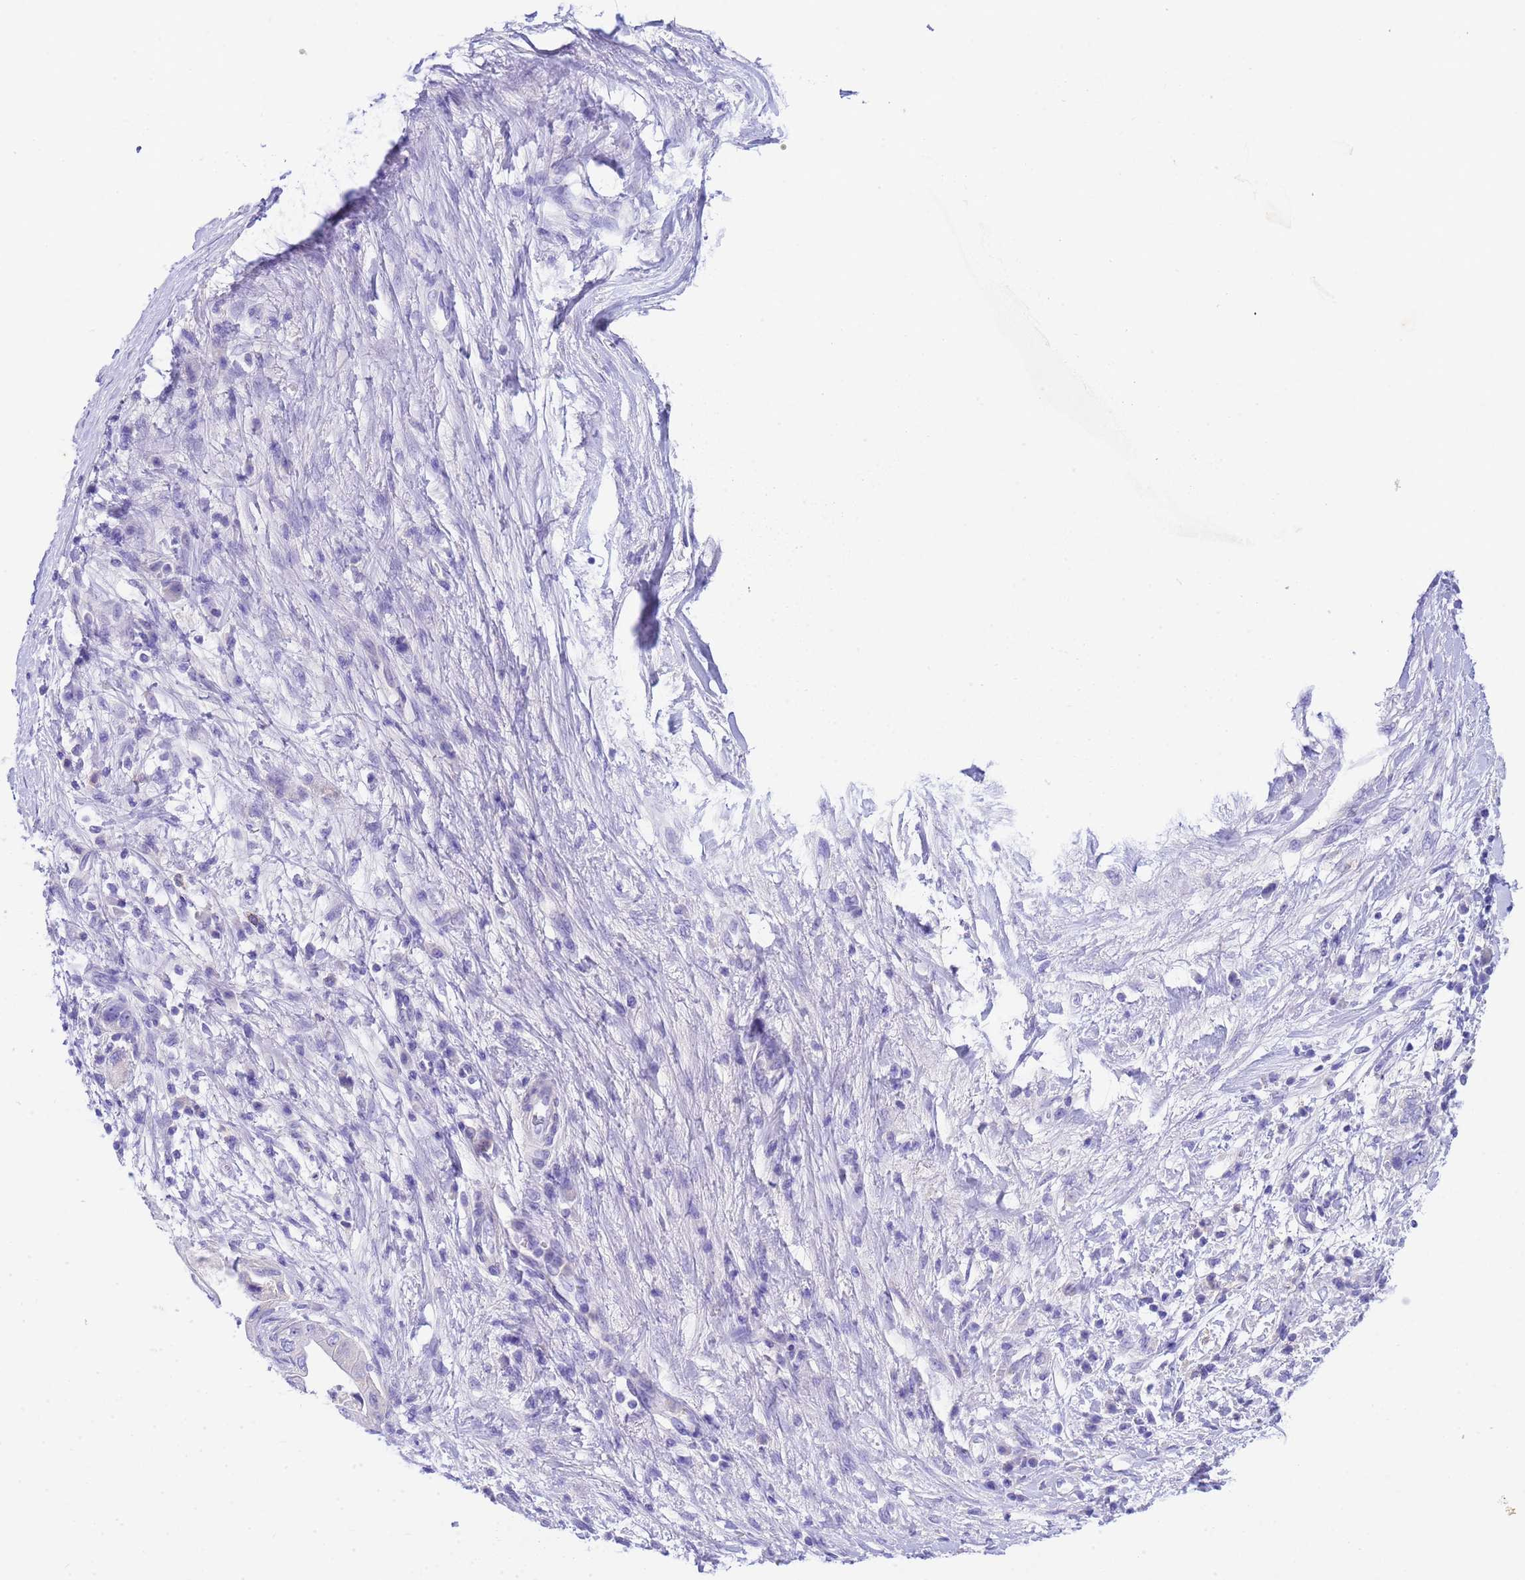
{"staining": {"intensity": "negative", "quantity": "none", "location": "none"}, "tissue": "pancreatic cancer", "cell_type": "Tumor cells", "image_type": "cancer", "snomed": [{"axis": "morphology", "description": "Adenocarcinoma, NOS"}, {"axis": "topography", "description": "Pancreas"}], "caption": "Immunohistochemical staining of pancreatic adenocarcinoma demonstrates no significant expression in tumor cells.", "gene": "USP38", "patient": {"sex": "female", "age": 73}}